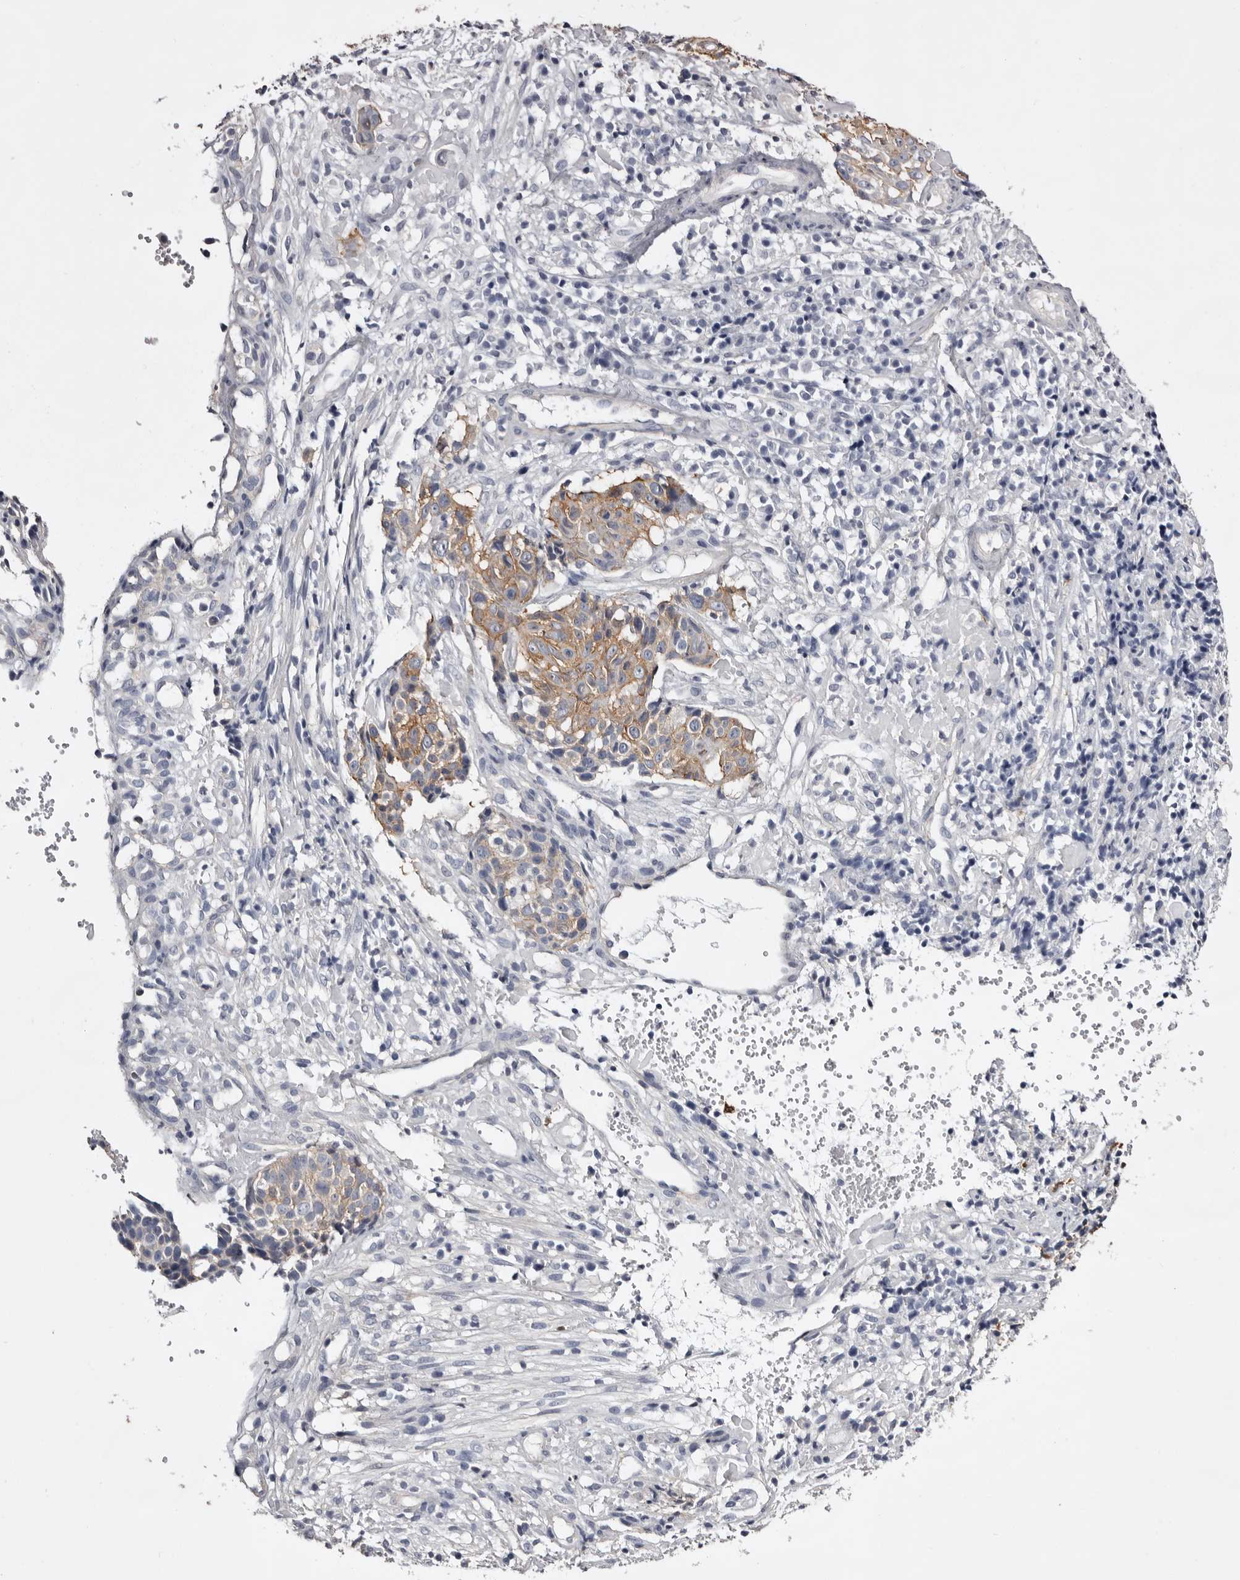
{"staining": {"intensity": "moderate", "quantity": "<25%", "location": "cytoplasmic/membranous"}, "tissue": "cervical cancer", "cell_type": "Tumor cells", "image_type": "cancer", "snomed": [{"axis": "morphology", "description": "Squamous cell carcinoma, NOS"}, {"axis": "topography", "description": "Cervix"}], "caption": "Squamous cell carcinoma (cervical) tissue displays moderate cytoplasmic/membranous expression in approximately <25% of tumor cells", "gene": "LAD1", "patient": {"sex": "female", "age": 74}}